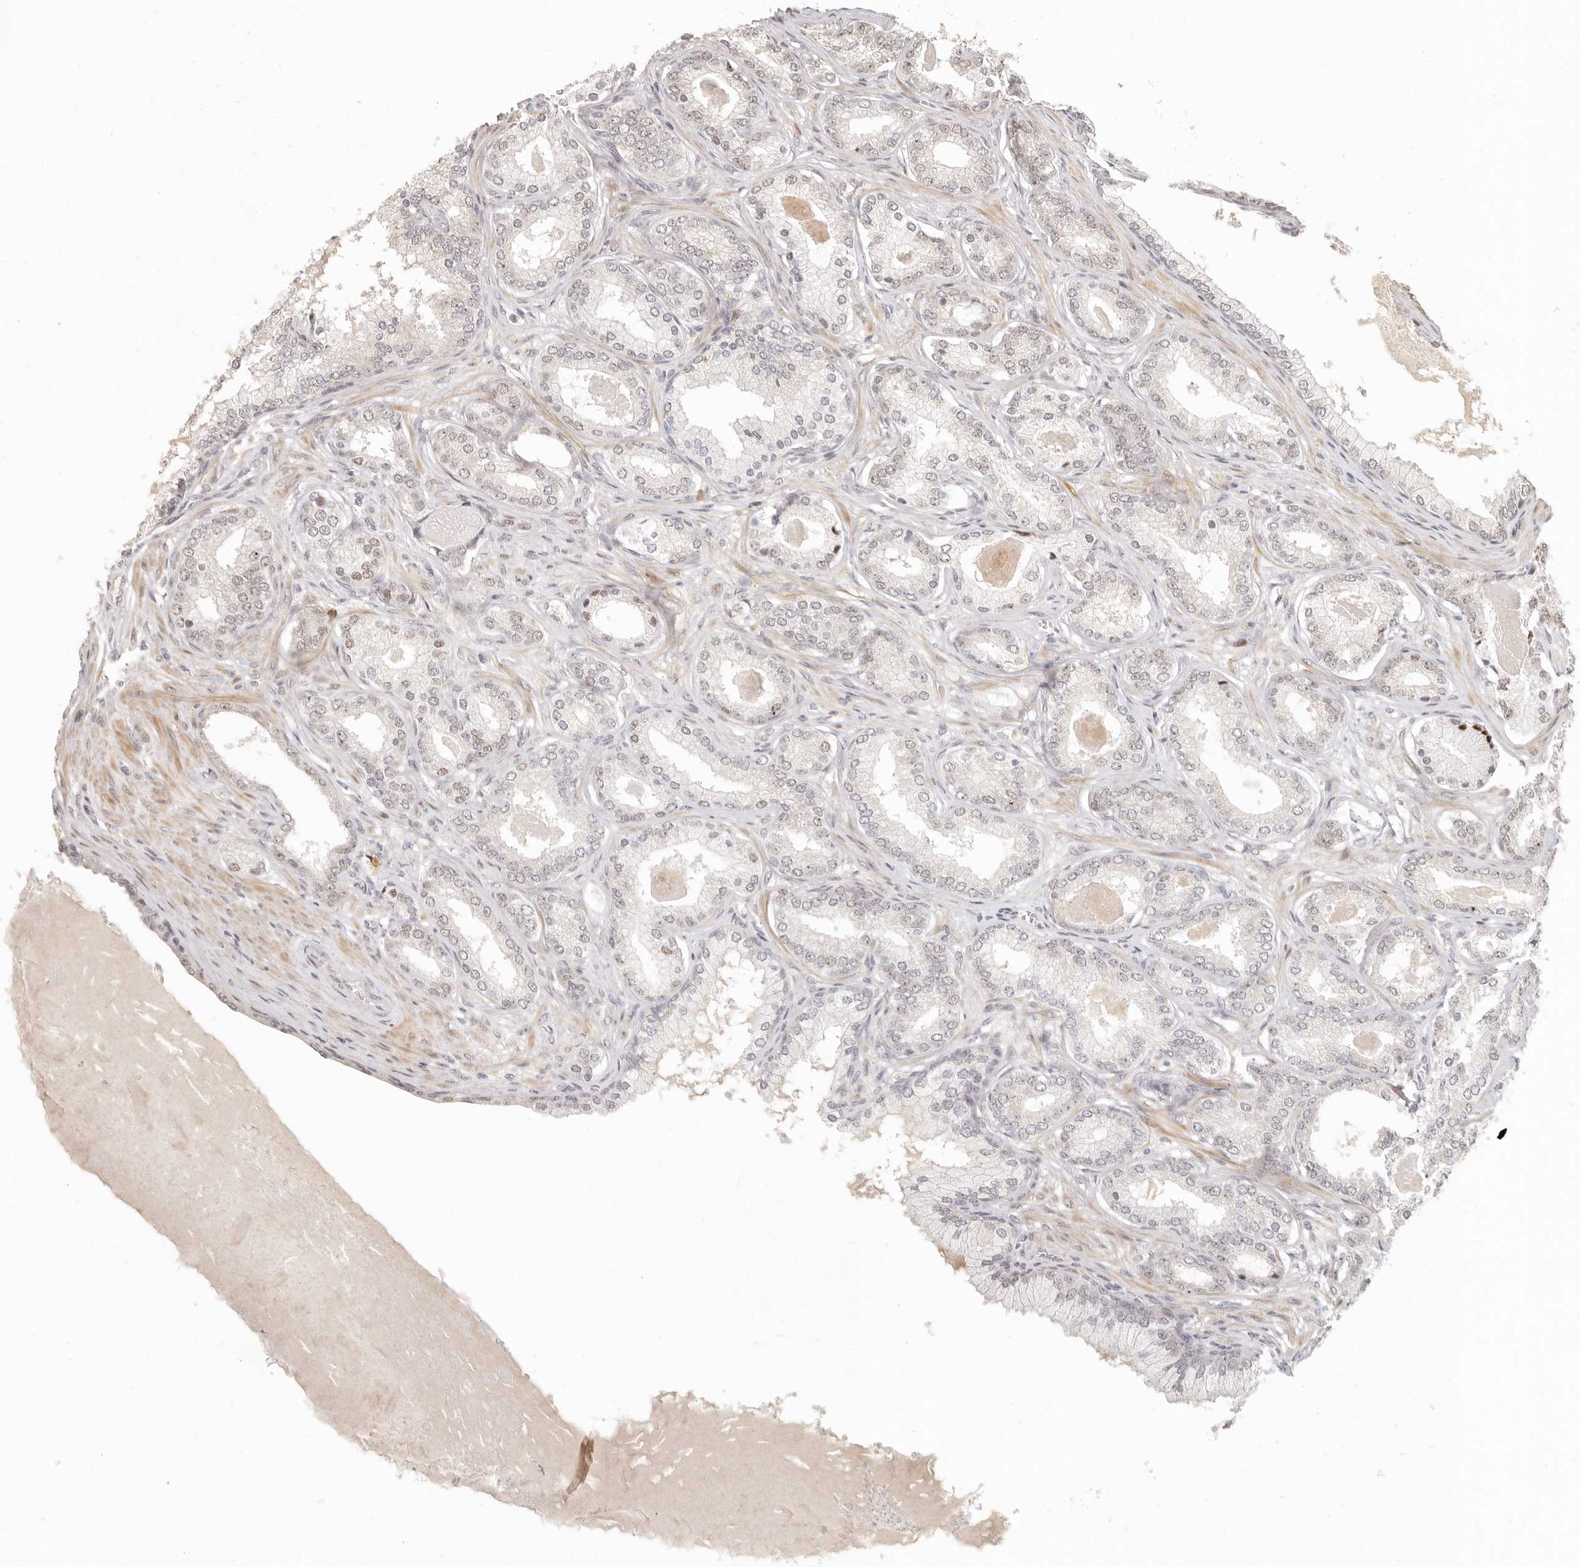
{"staining": {"intensity": "weak", "quantity": "25%-75%", "location": "nuclear"}, "tissue": "prostate cancer", "cell_type": "Tumor cells", "image_type": "cancer", "snomed": [{"axis": "morphology", "description": "Adenocarcinoma, Low grade"}, {"axis": "topography", "description": "Prostate"}], "caption": "Brown immunohistochemical staining in prostate cancer (adenocarcinoma (low-grade)) reveals weak nuclear staining in about 25%-75% of tumor cells.", "gene": "GPBP1L1", "patient": {"sex": "male", "age": 70}}